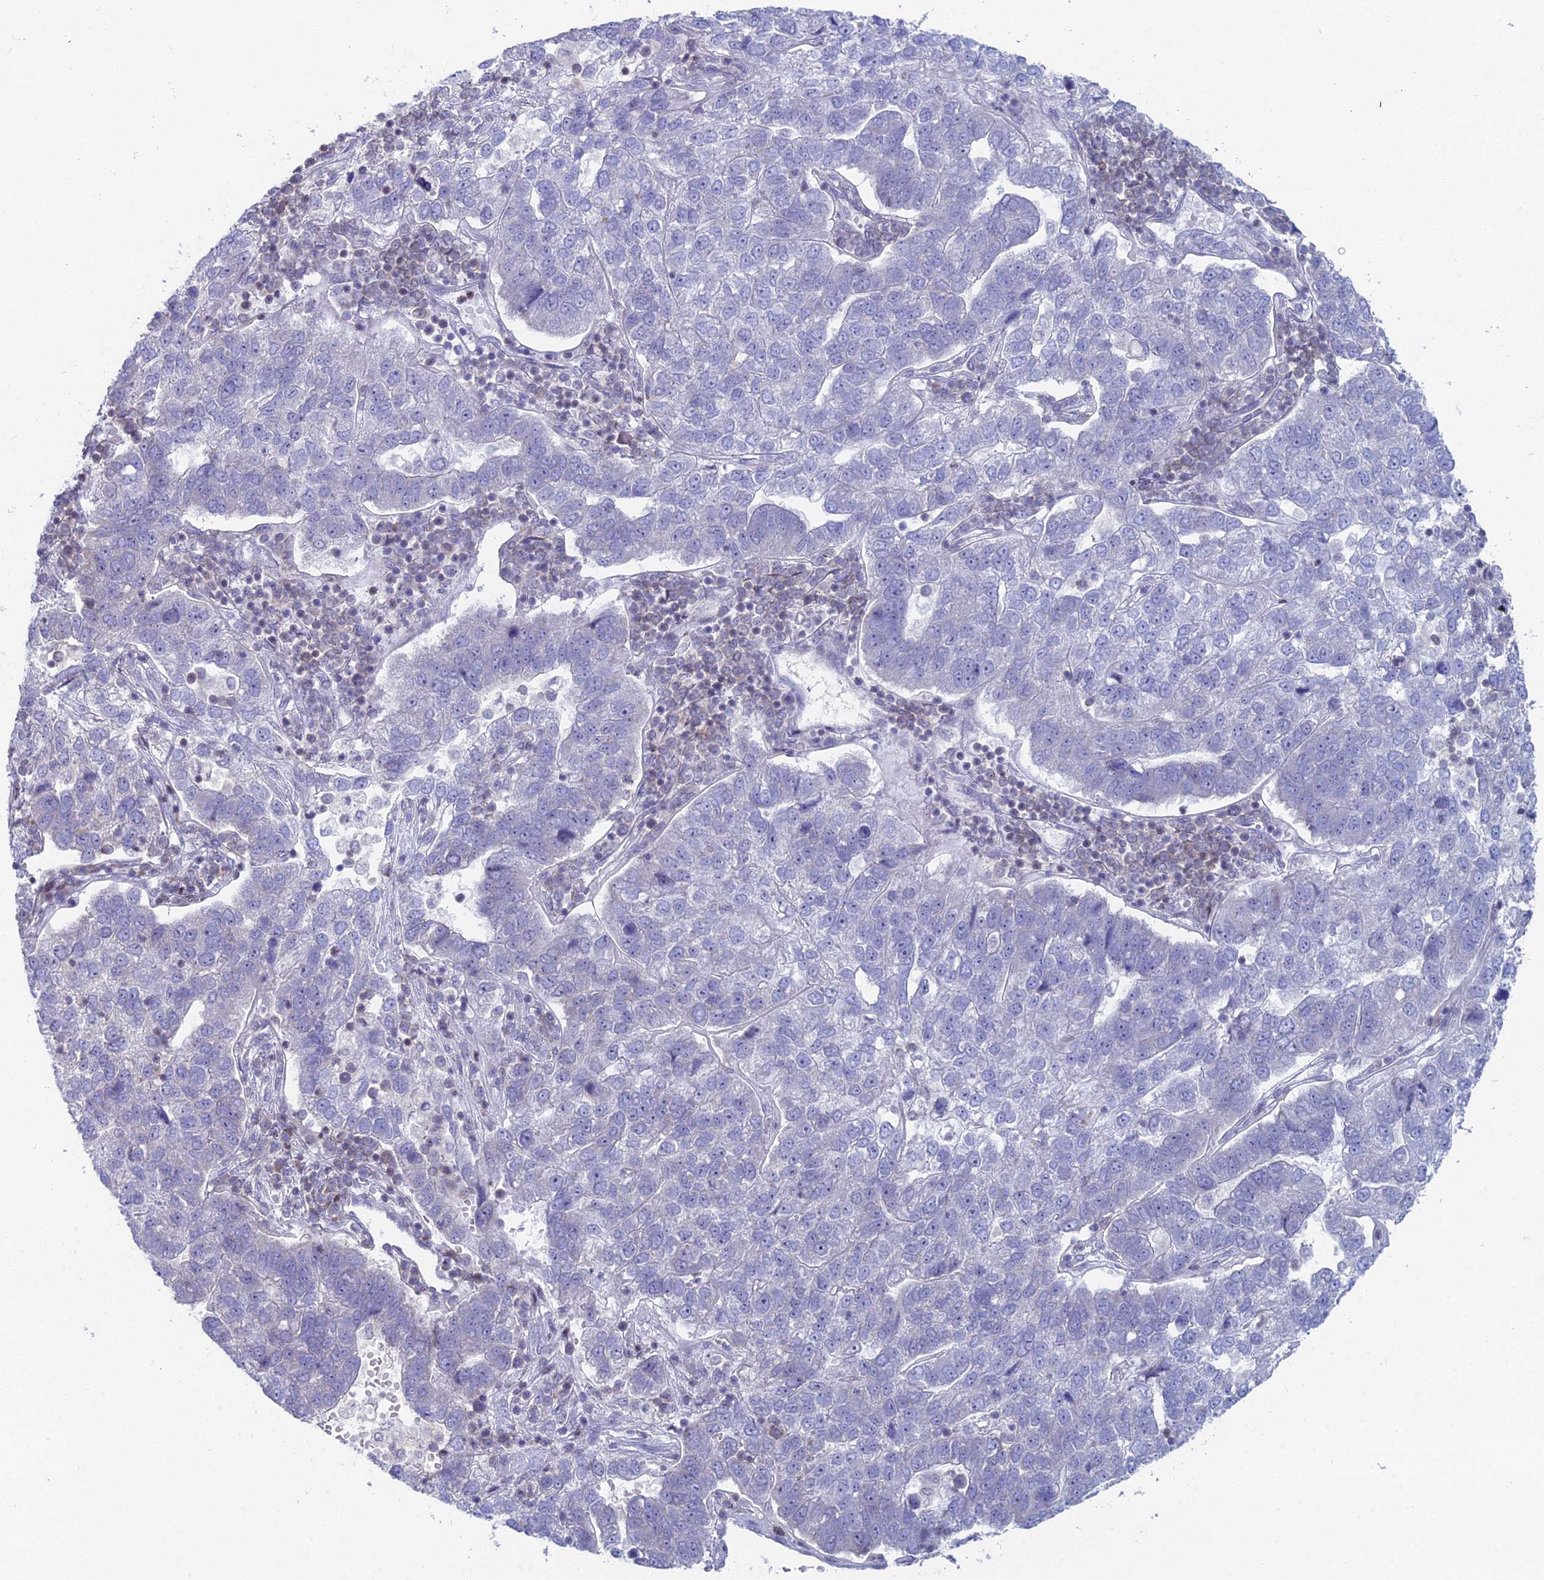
{"staining": {"intensity": "negative", "quantity": "none", "location": "none"}, "tissue": "pancreatic cancer", "cell_type": "Tumor cells", "image_type": "cancer", "snomed": [{"axis": "morphology", "description": "Adenocarcinoma, NOS"}, {"axis": "topography", "description": "Pancreas"}], "caption": "Immunohistochemistry histopathology image of human pancreatic adenocarcinoma stained for a protein (brown), which displays no positivity in tumor cells. (DAB immunohistochemistry (IHC), high magnification).", "gene": "CERS6", "patient": {"sex": "female", "age": 61}}